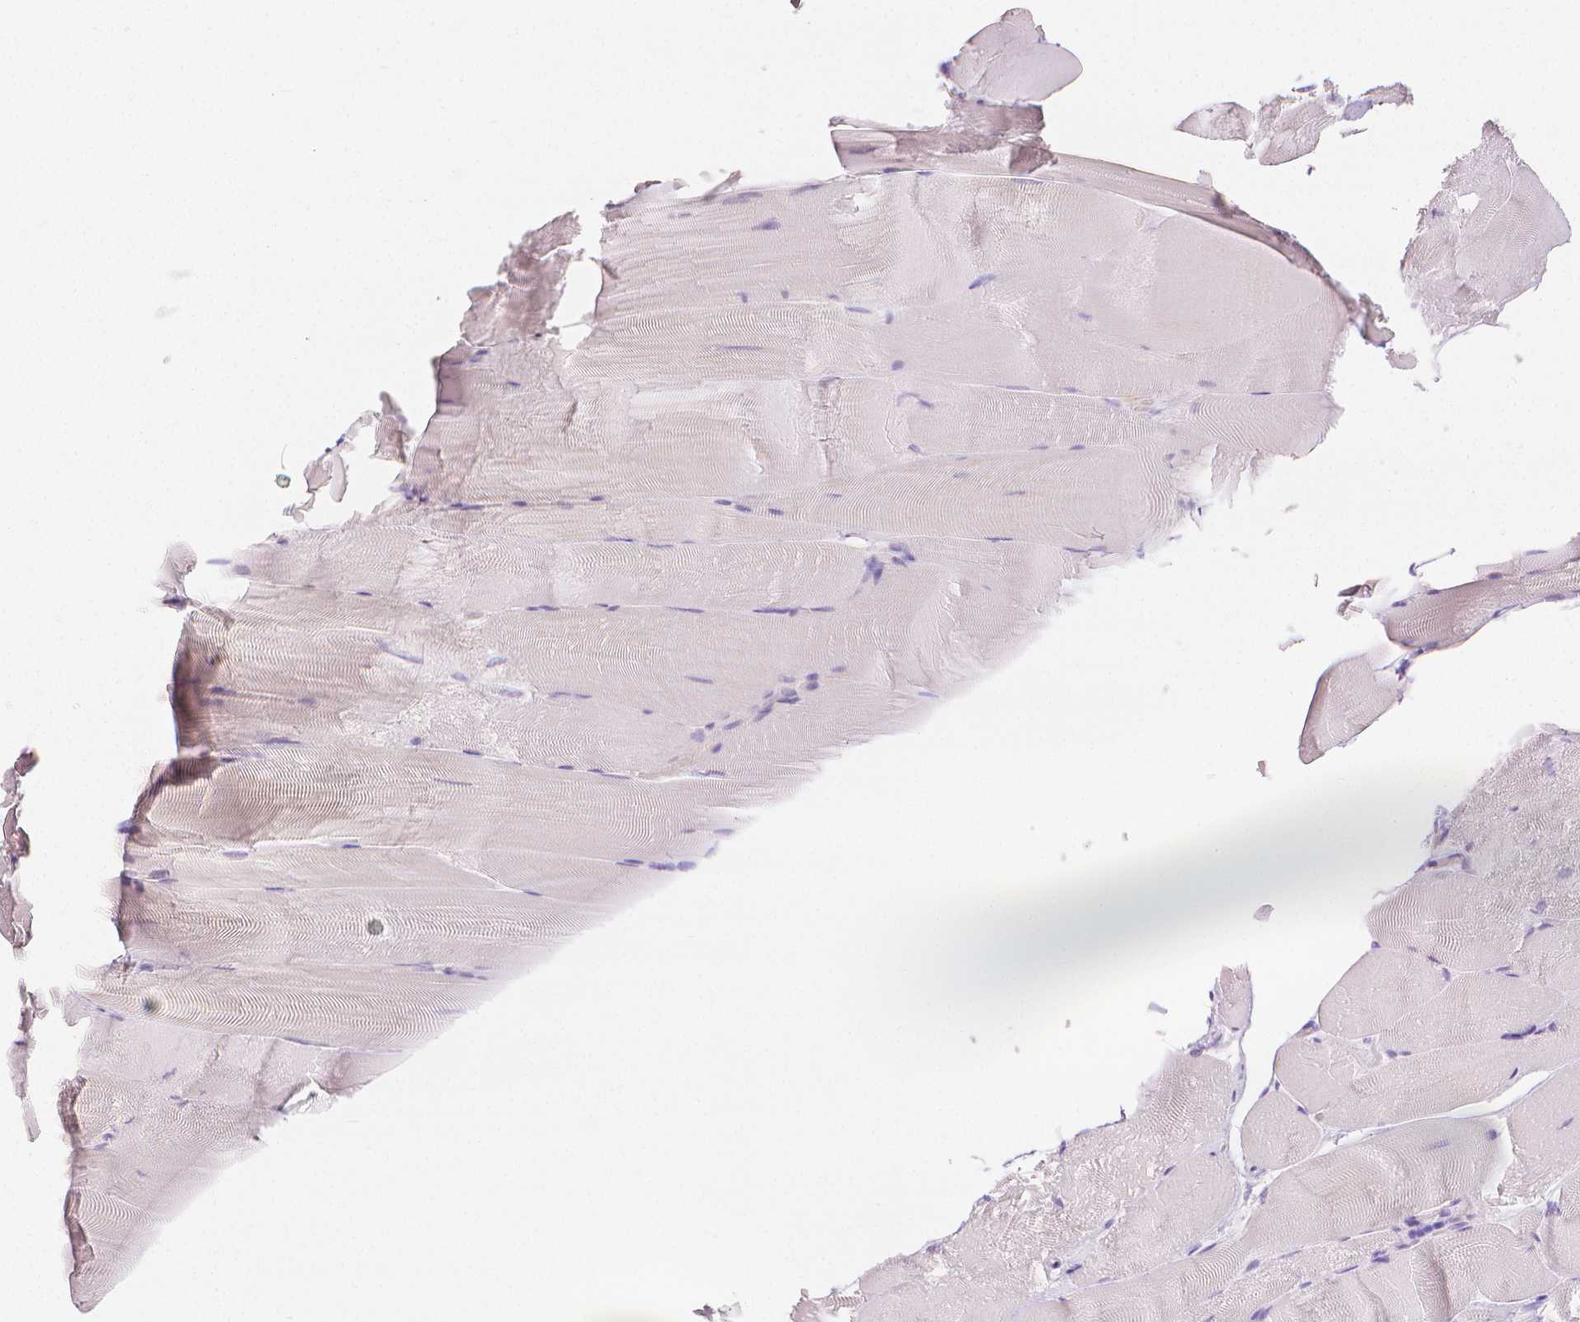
{"staining": {"intensity": "negative", "quantity": "none", "location": "none"}, "tissue": "skeletal muscle", "cell_type": "Myocytes", "image_type": "normal", "snomed": [{"axis": "morphology", "description": "Normal tissue, NOS"}, {"axis": "topography", "description": "Skeletal muscle"}], "caption": "DAB immunohistochemical staining of normal skeletal muscle exhibits no significant positivity in myocytes. The staining was performed using DAB (3,3'-diaminobenzidine) to visualize the protein expression in brown, while the nuclei were stained in blue with hematoxylin (Magnification: 20x).", "gene": "SLC27A5", "patient": {"sex": "female", "age": 64}}